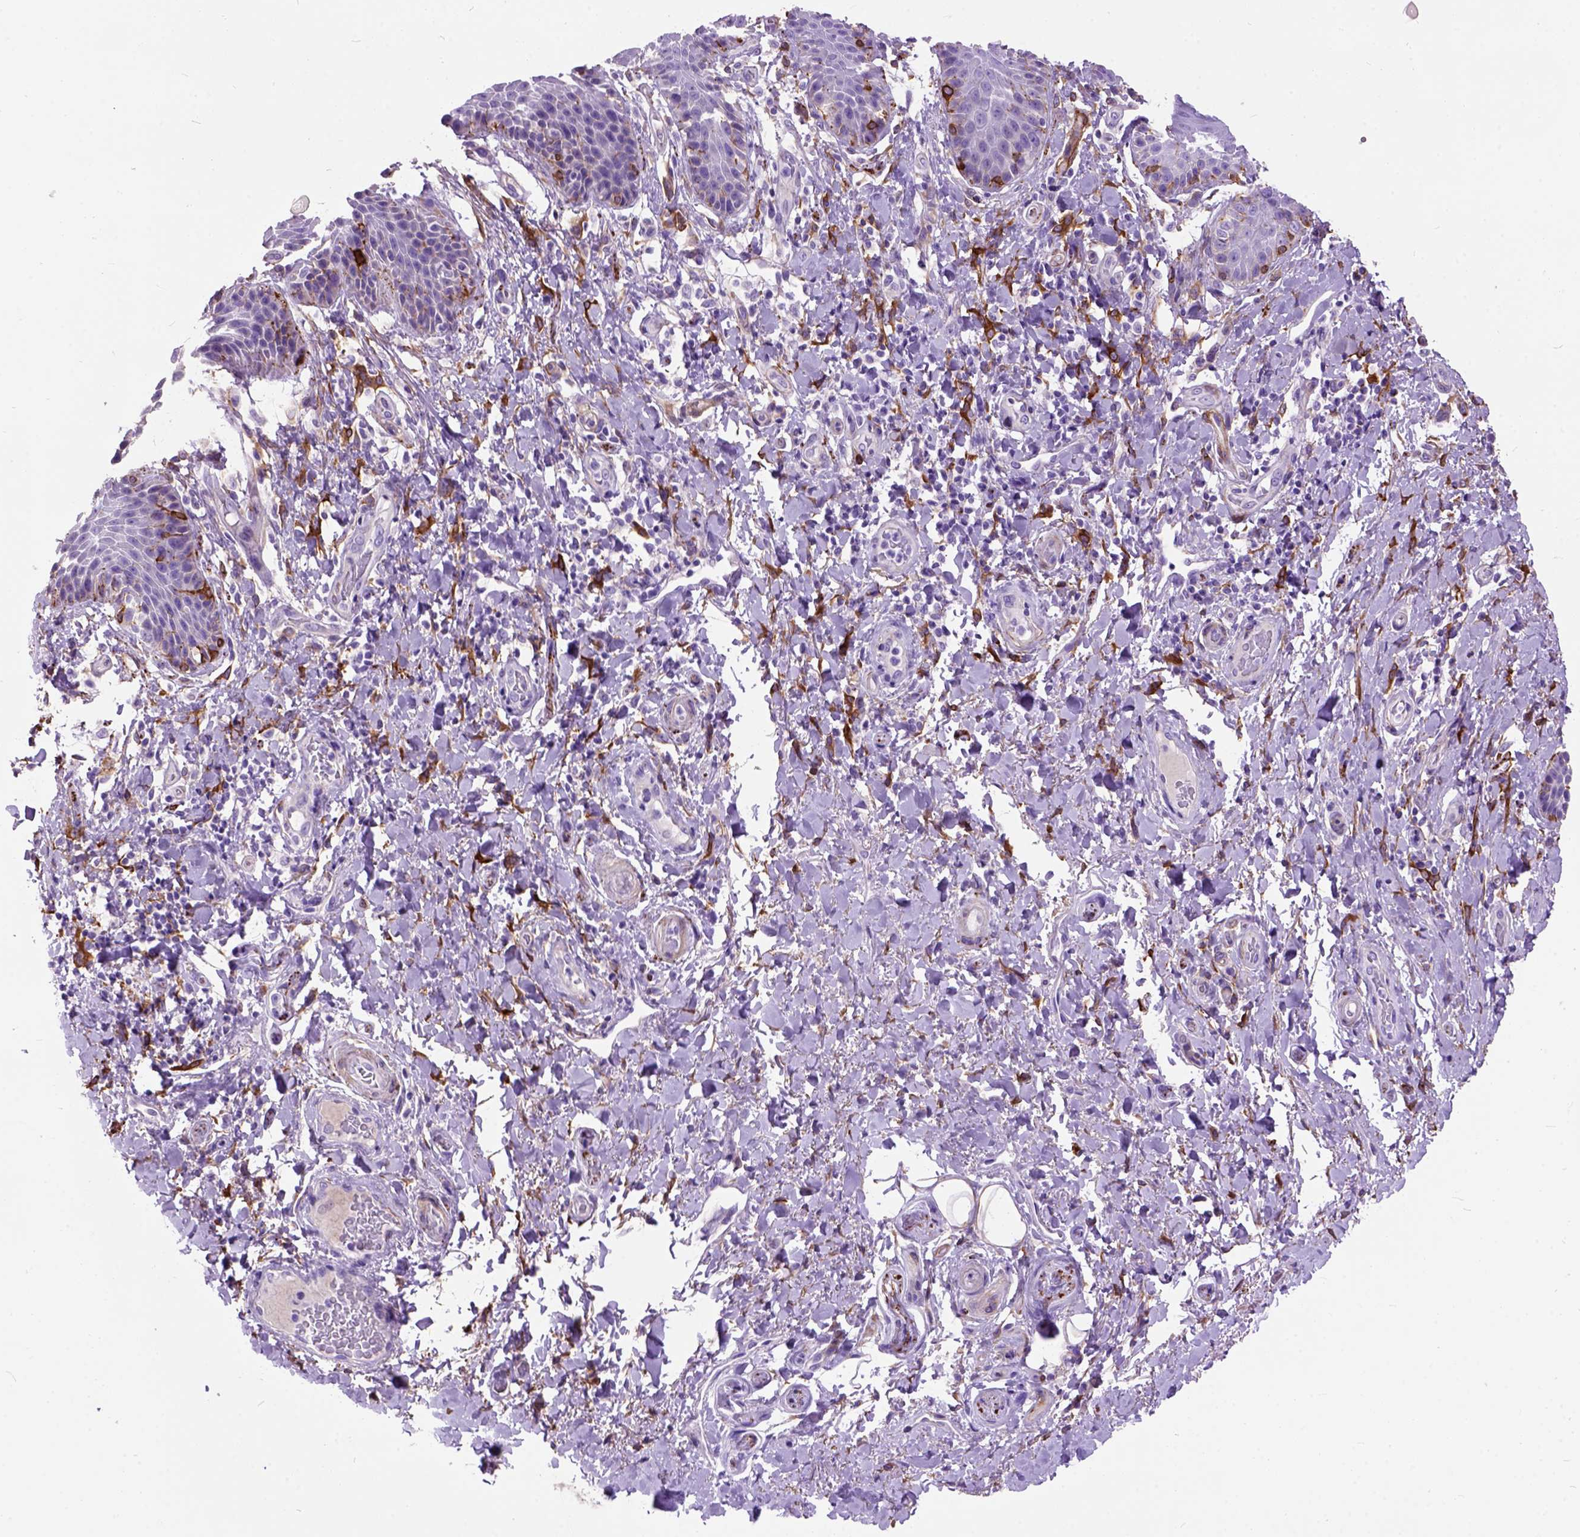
{"staining": {"intensity": "strong", "quantity": "<25%", "location": "cytoplasmic/membranous"}, "tissue": "skin", "cell_type": "Epidermal cells", "image_type": "normal", "snomed": [{"axis": "morphology", "description": "Normal tissue, NOS"}, {"axis": "topography", "description": "Anal"}, {"axis": "topography", "description": "Peripheral nerve tissue"}], "caption": "Immunohistochemistry (DAB) staining of unremarkable human skin shows strong cytoplasmic/membranous protein positivity in approximately <25% of epidermal cells. The protein is shown in brown color, while the nuclei are stained blue.", "gene": "MAPT", "patient": {"sex": "male", "age": 51}}